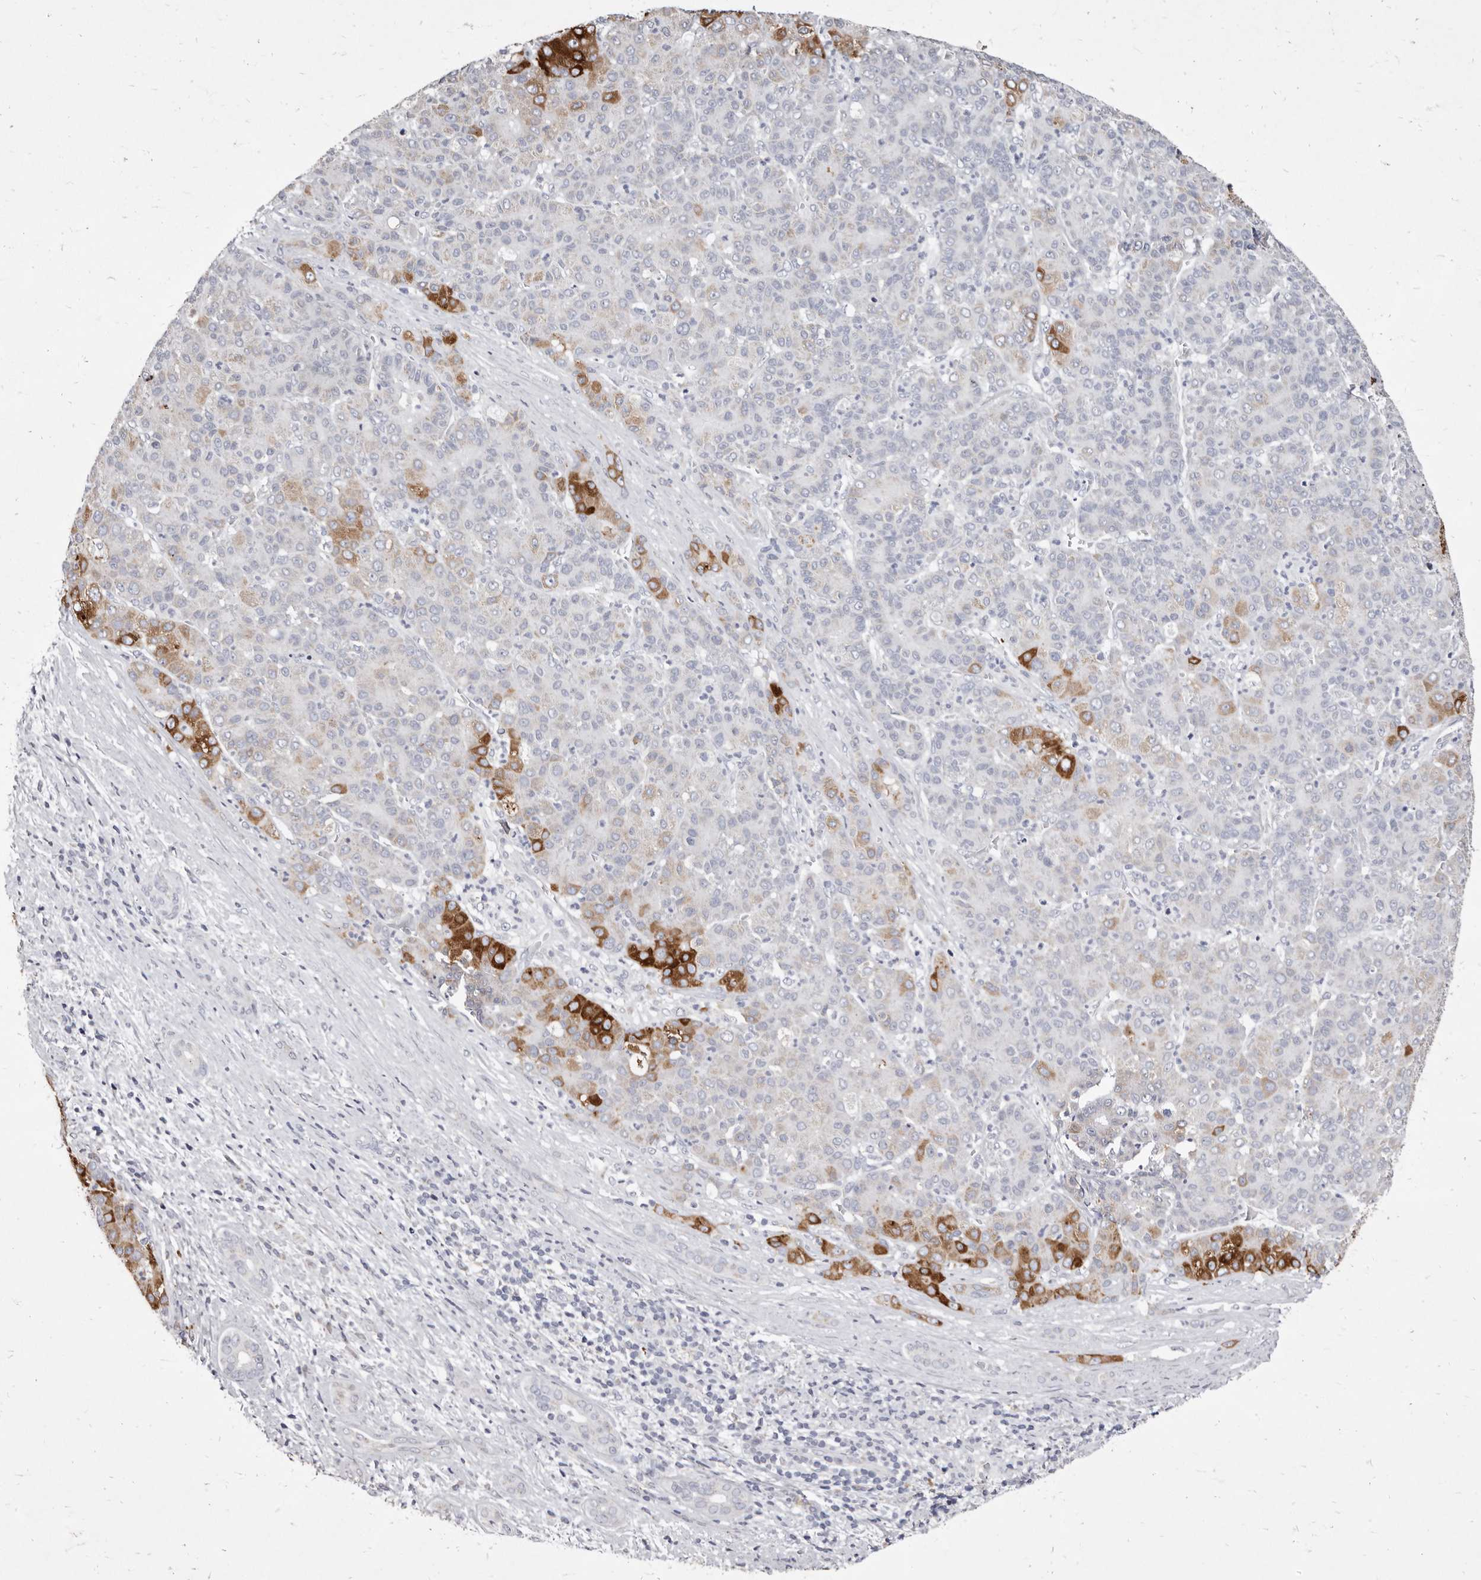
{"staining": {"intensity": "strong", "quantity": "<25%", "location": "cytoplasmic/membranous"}, "tissue": "liver cancer", "cell_type": "Tumor cells", "image_type": "cancer", "snomed": [{"axis": "morphology", "description": "Carcinoma, Hepatocellular, NOS"}, {"axis": "topography", "description": "Liver"}], "caption": "Liver cancer was stained to show a protein in brown. There is medium levels of strong cytoplasmic/membranous staining in approximately <25% of tumor cells.", "gene": "CYP2E1", "patient": {"sex": "male", "age": 65}}